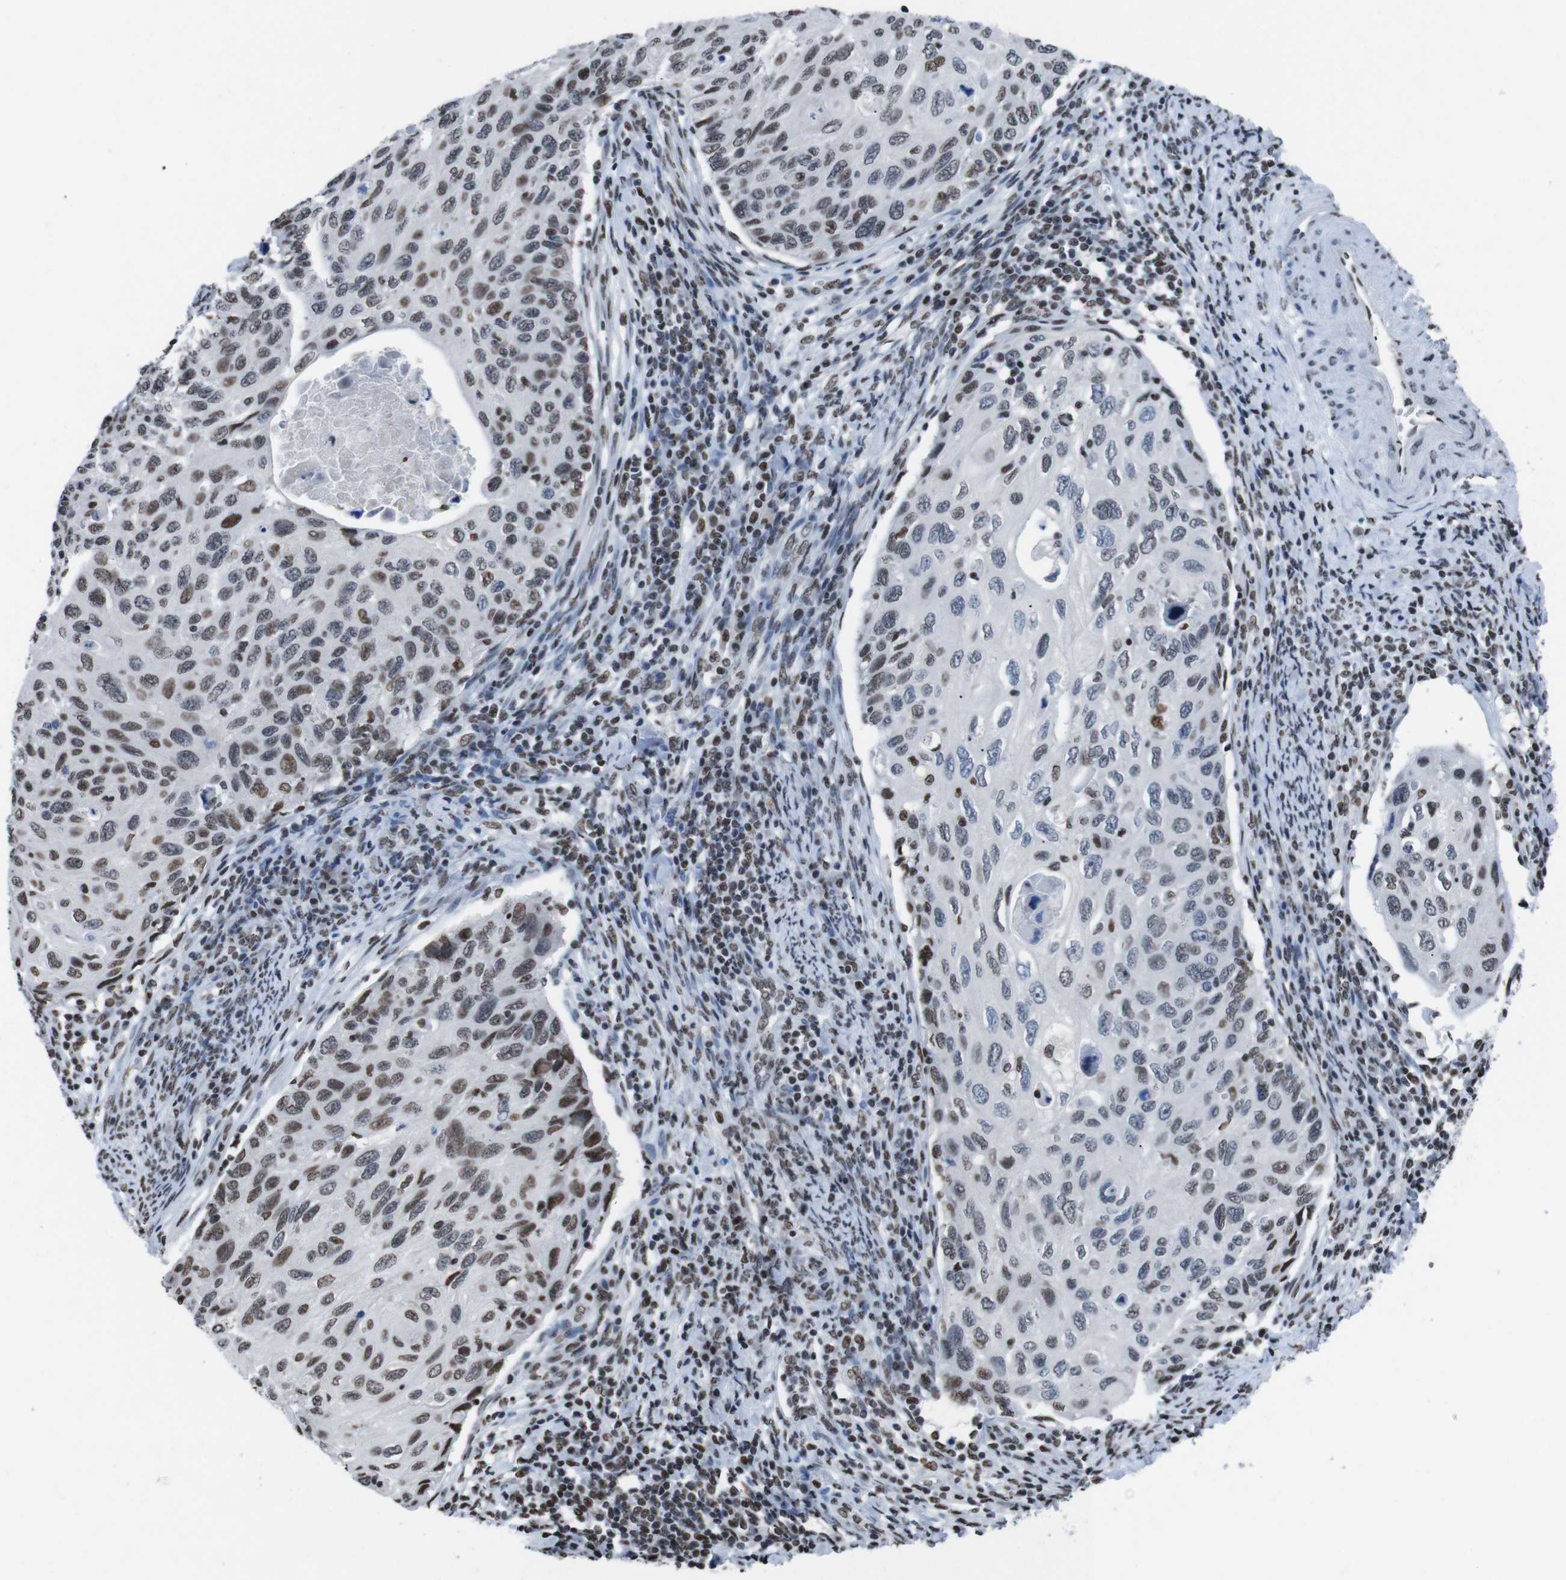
{"staining": {"intensity": "moderate", "quantity": "25%-75%", "location": "nuclear"}, "tissue": "cervical cancer", "cell_type": "Tumor cells", "image_type": "cancer", "snomed": [{"axis": "morphology", "description": "Squamous cell carcinoma, NOS"}, {"axis": "topography", "description": "Cervix"}], "caption": "This histopathology image shows IHC staining of cervical squamous cell carcinoma, with medium moderate nuclear expression in approximately 25%-75% of tumor cells.", "gene": "PIP4P2", "patient": {"sex": "female", "age": 70}}